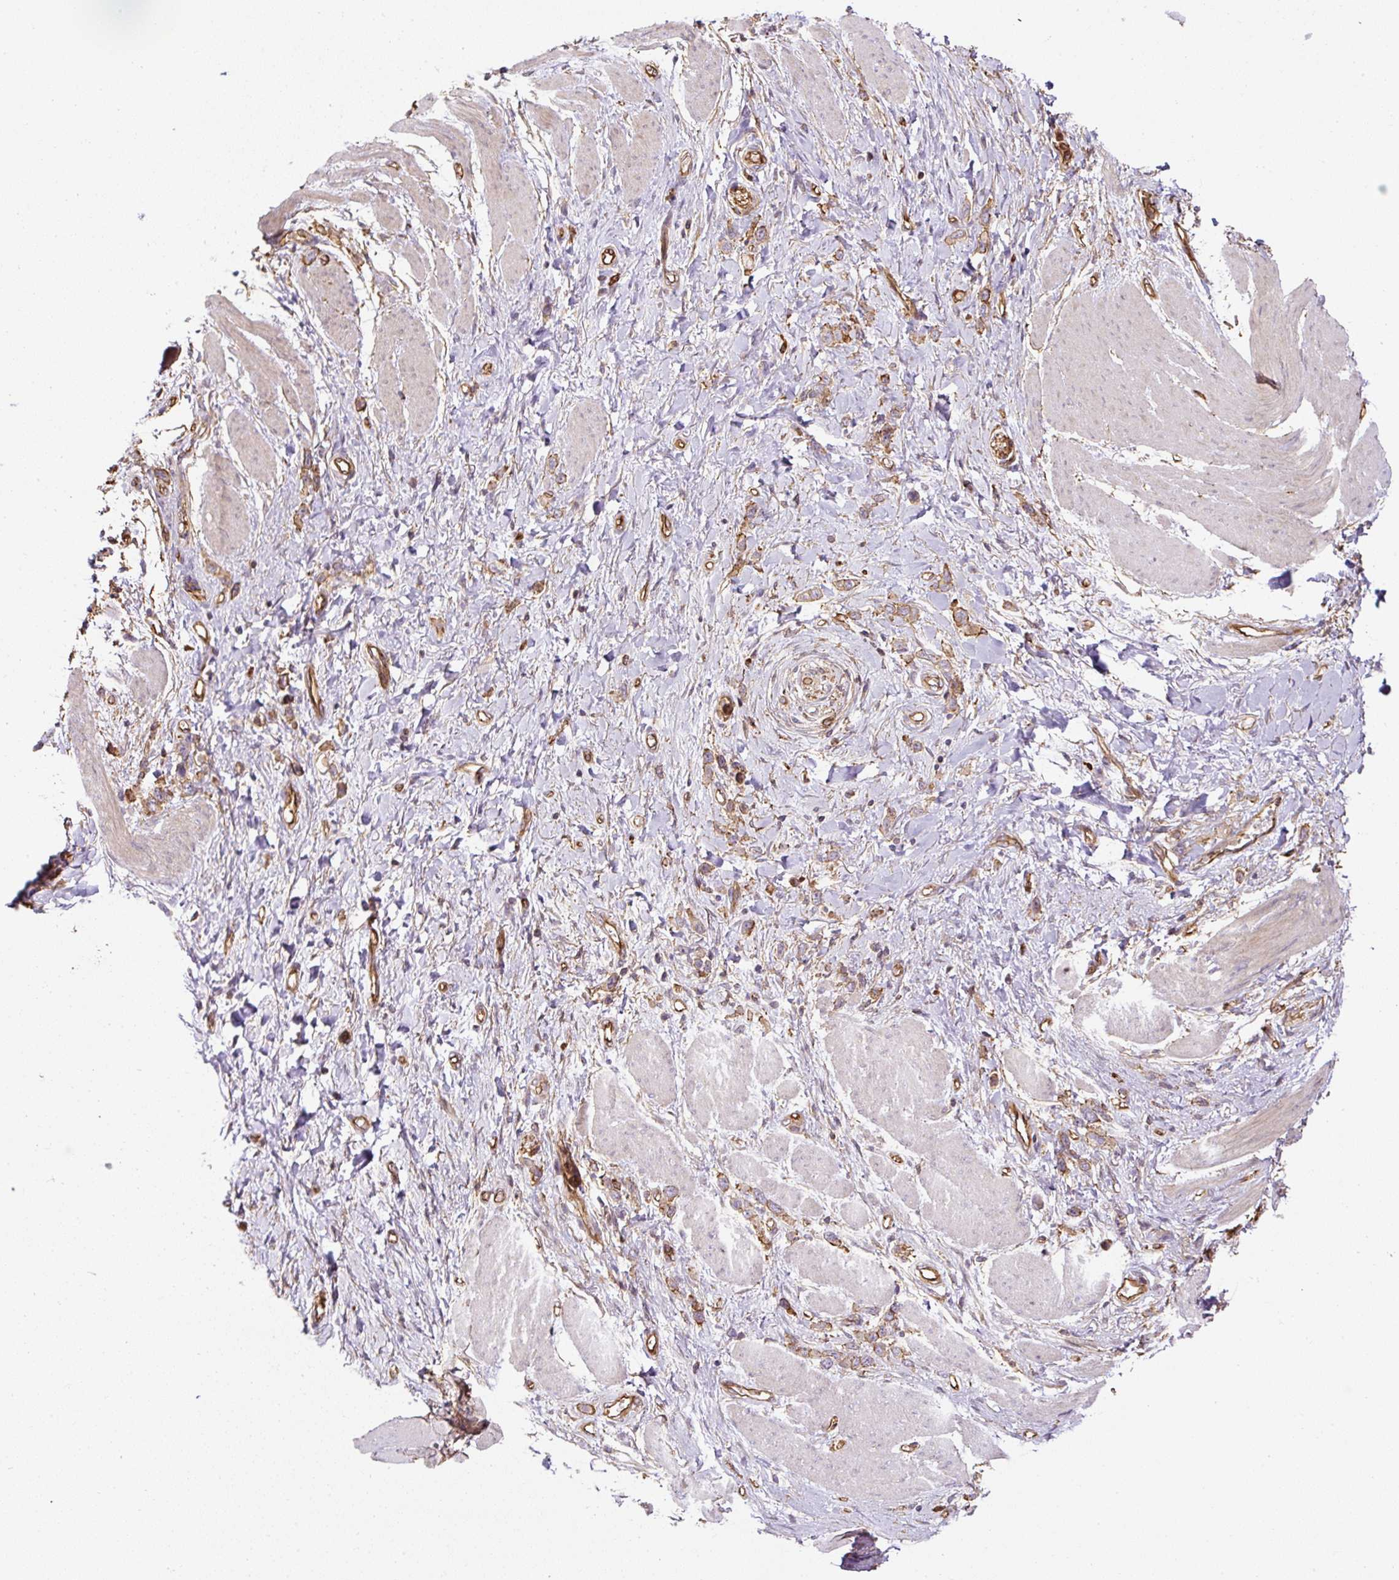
{"staining": {"intensity": "moderate", "quantity": "25%-75%", "location": "cytoplasmic/membranous"}, "tissue": "stomach cancer", "cell_type": "Tumor cells", "image_type": "cancer", "snomed": [{"axis": "morphology", "description": "Adenocarcinoma, NOS"}, {"axis": "topography", "description": "Stomach"}], "caption": "The immunohistochemical stain labels moderate cytoplasmic/membranous positivity in tumor cells of stomach cancer tissue.", "gene": "B3GALT5", "patient": {"sex": "female", "age": 65}}